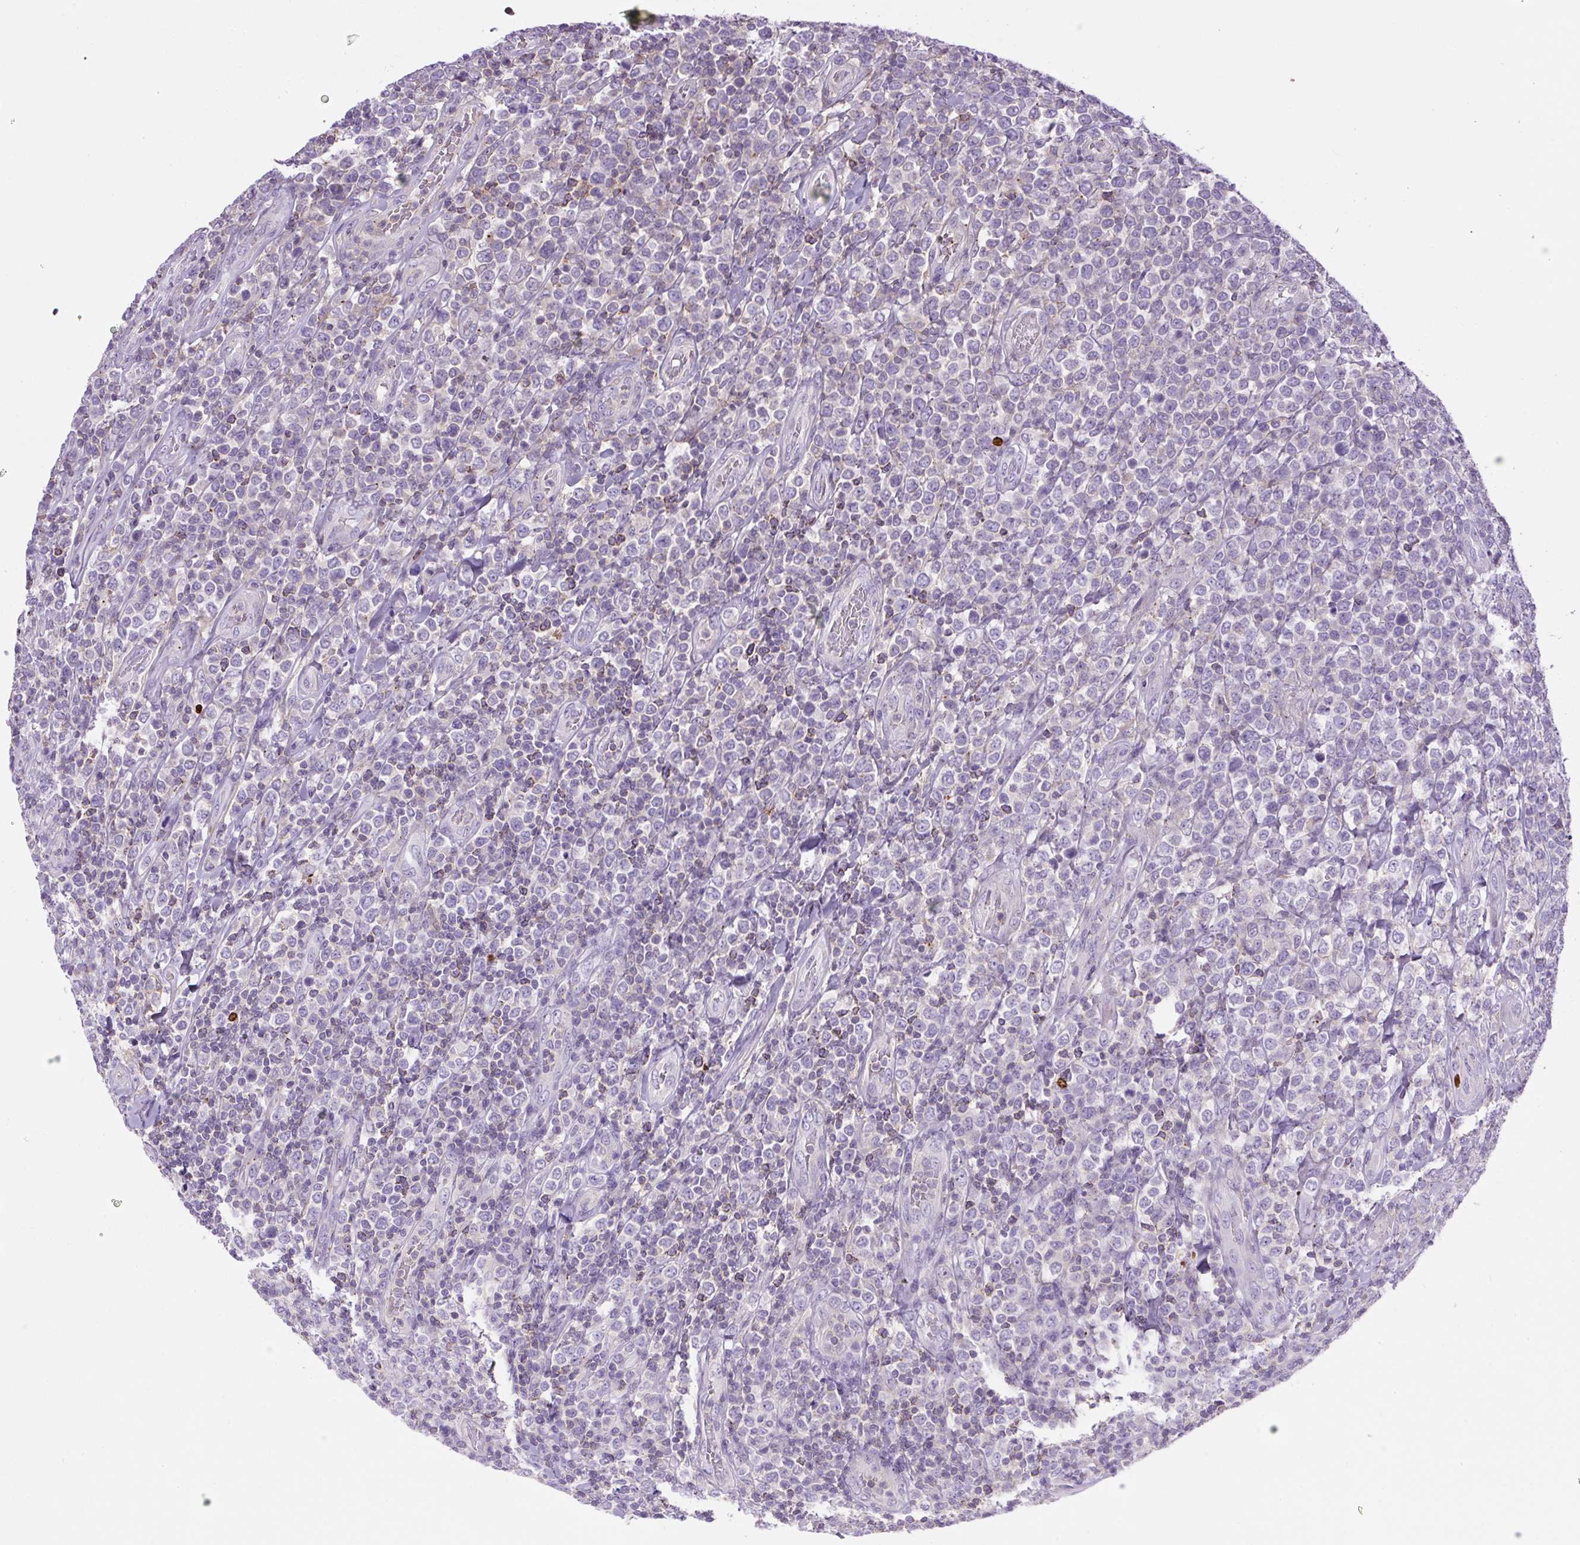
{"staining": {"intensity": "negative", "quantity": "none", "location": "none"}, "tissue": "lymphoma", "cell_type": "Tumor cells", "image_type": "cancer", "snomed": [{"axis": "morphology", "description": "Malignant lymphoma, non-Hodgkin's type, High grade"}, {"axis": "topography", "description": "Soft tissue"}], "caption": "Protein analysis of malignant lymphoma, non-Hodgkin's type (high-grade) reveals no significant positivity in tumor cells.", "gene": "PIP5KL1", "patient": {"sex": "female", "age": 56}}